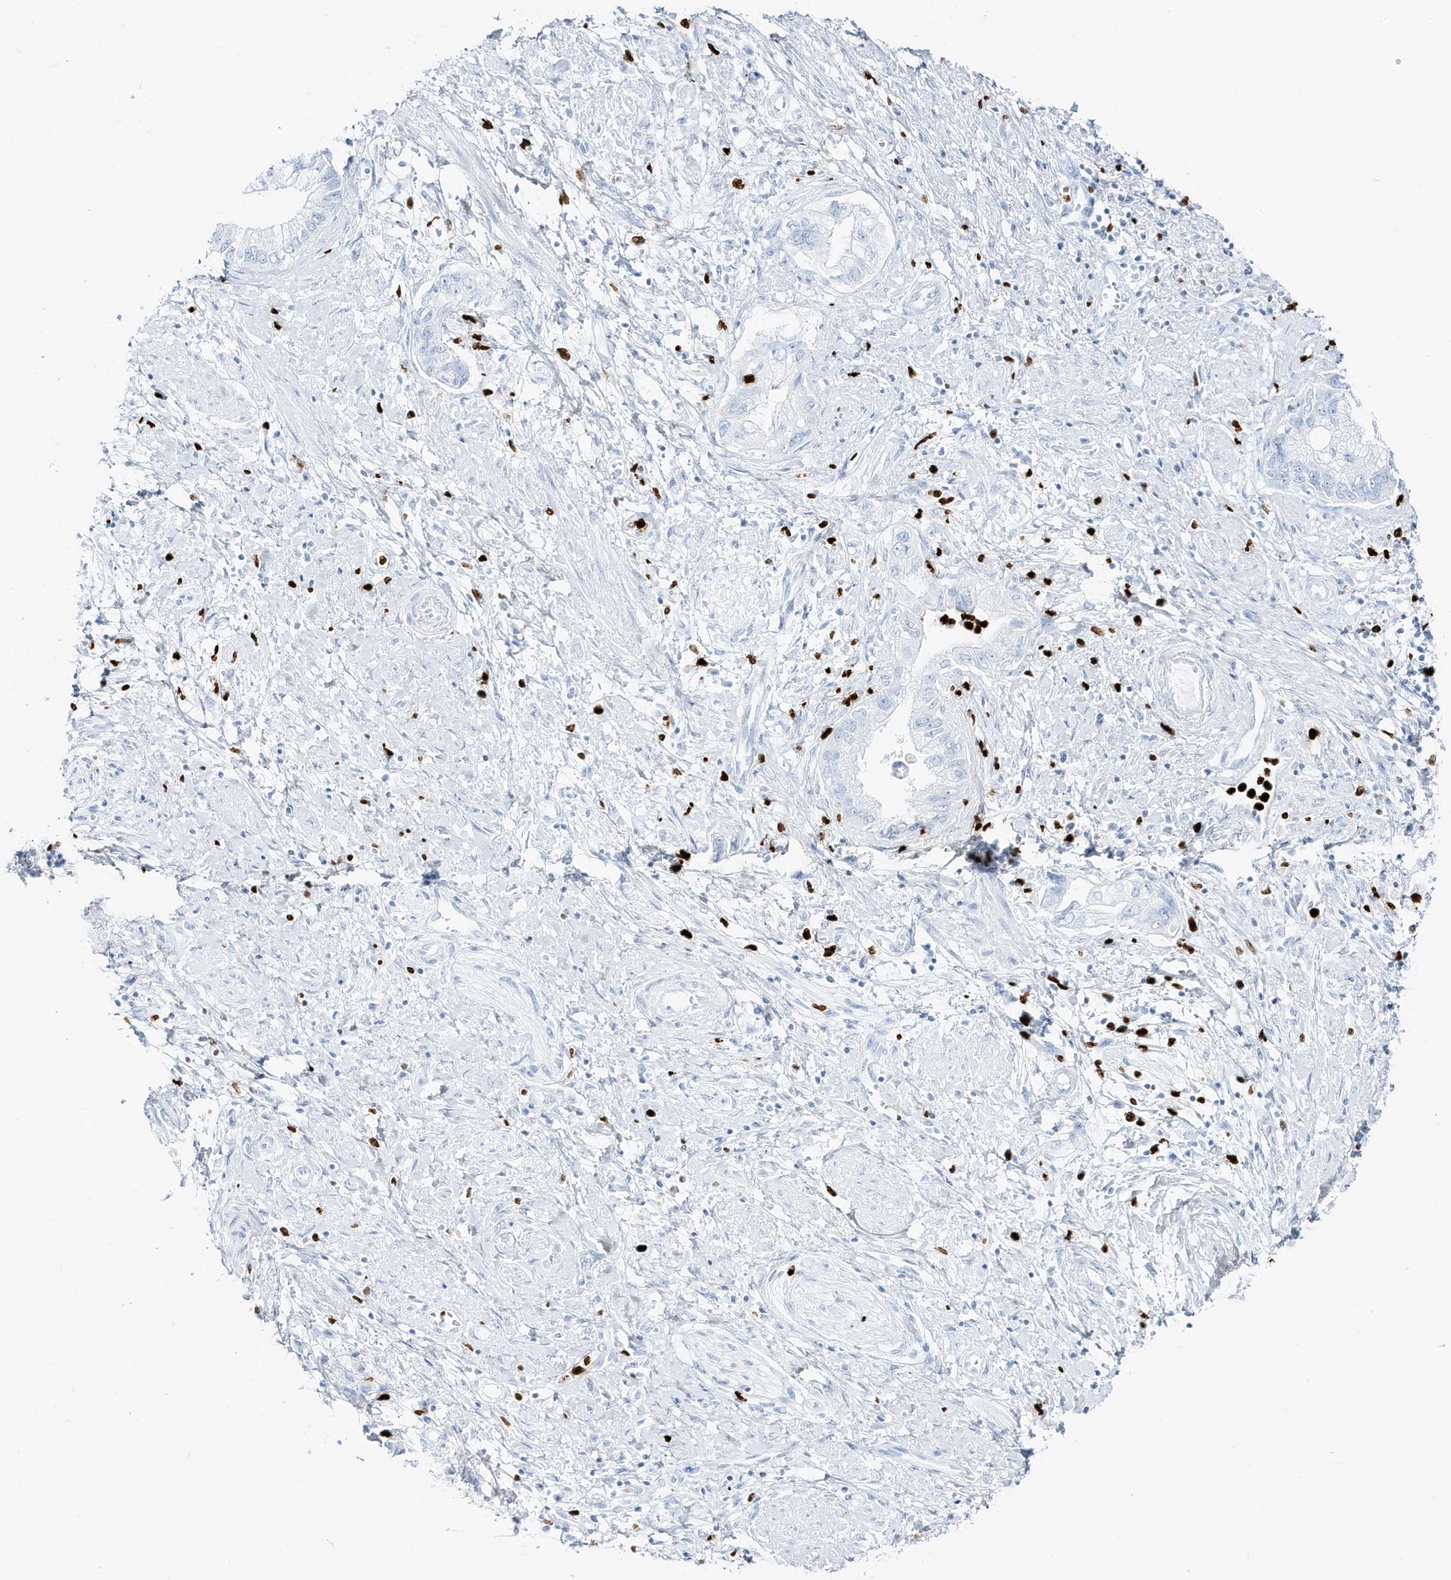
{"staining": {"intensity": "negative", "quantity": "none", "location": "none"}, "tissue": "pancreatic cancer", "cell_type": "Tumor cells", "image_type": "cancer", "snomed": [{"axis": "morphology", "description": "Adenocarcinoma, NOS"}, {"axis": "topography", "description": "Pancreas"}], "caption": "Tumor cells are negative for protein expression in human pancreatic adenocarcinoma.", "gene": "MNDA", "patient": {"sex": "female", "age": 73}}